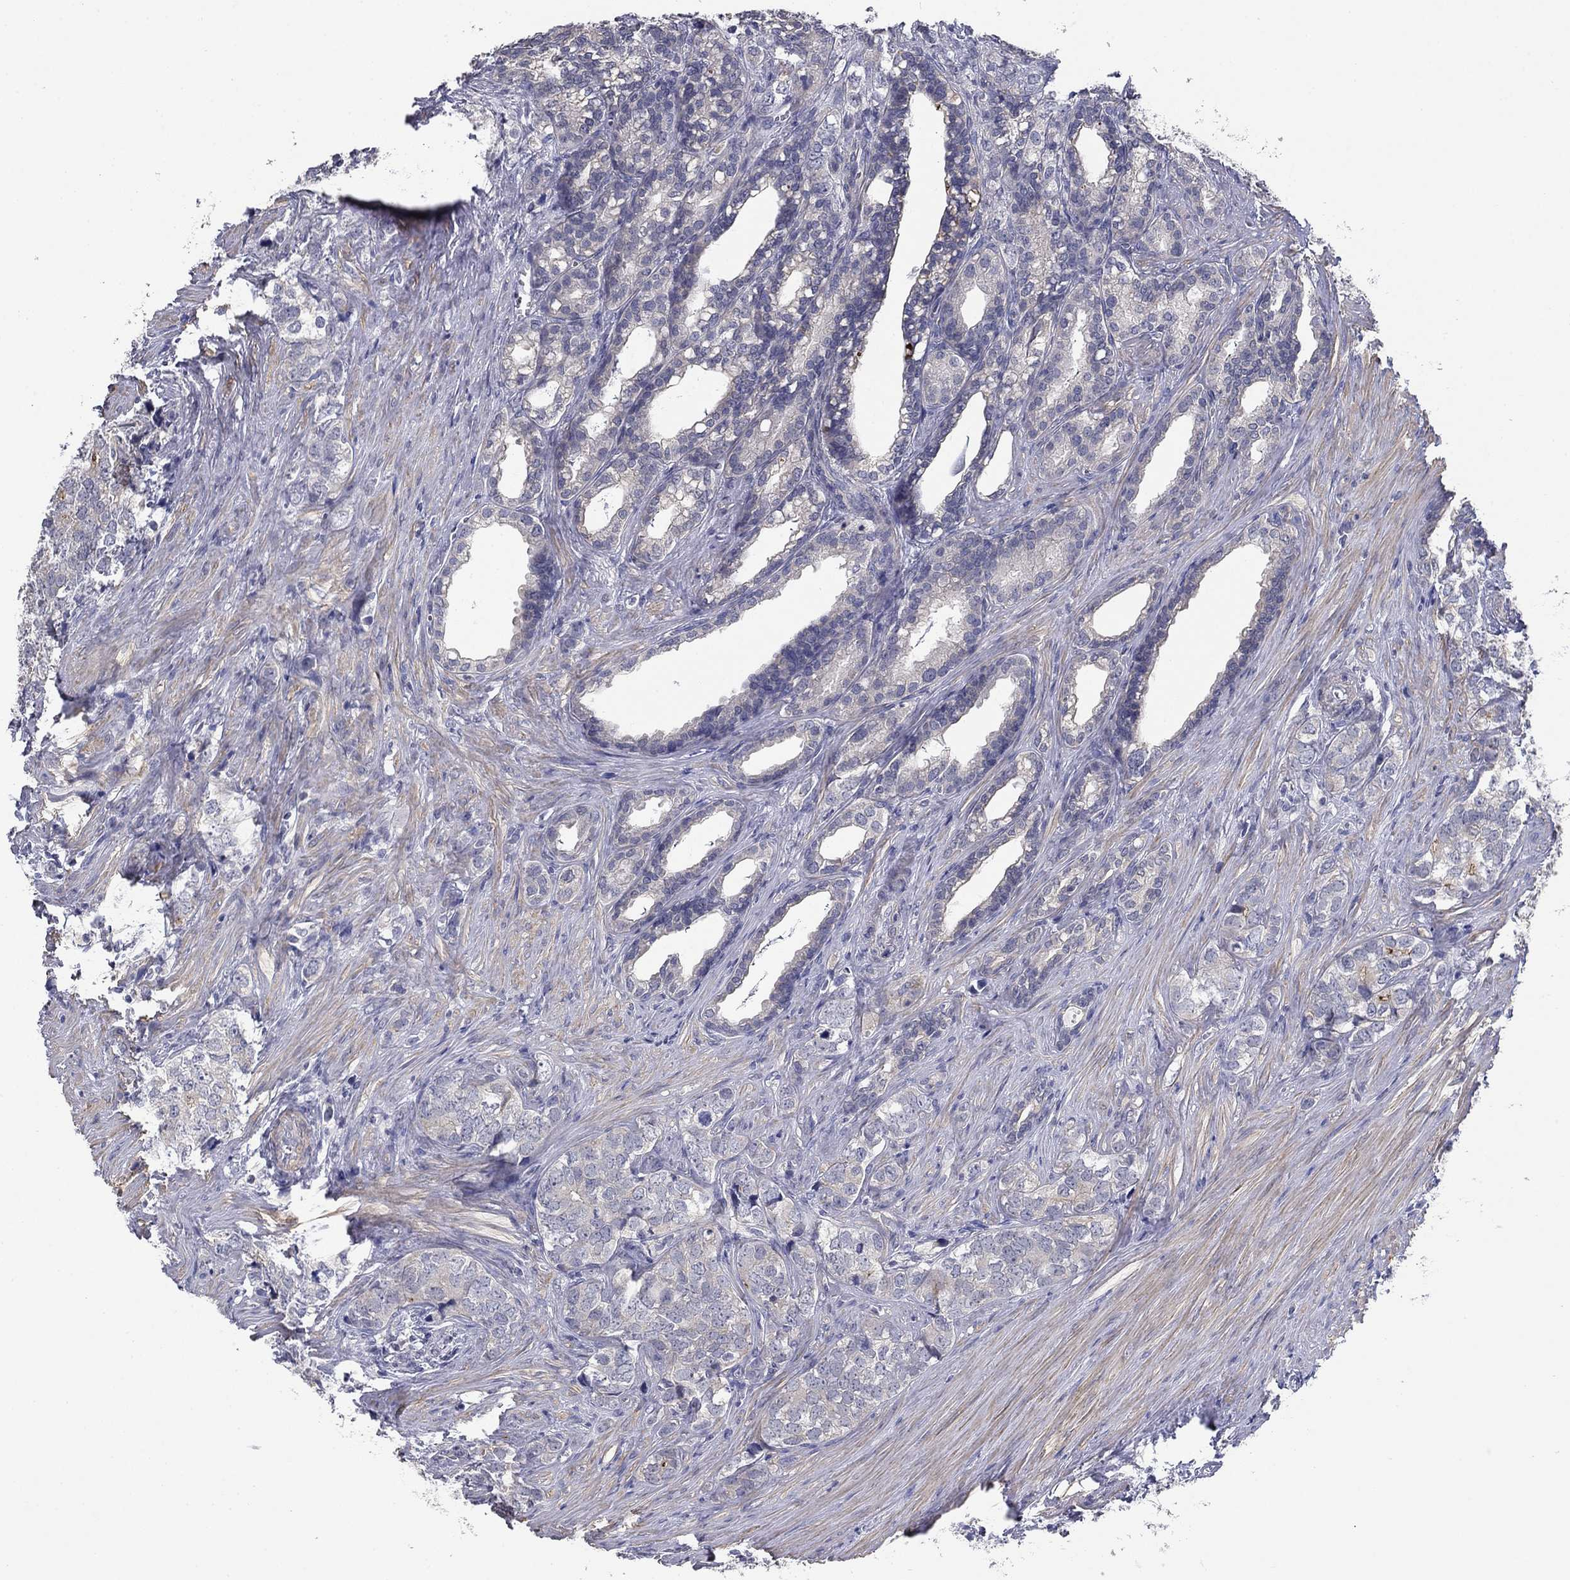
{"staining": {"intensity": "negative", "quantity": "none", "location": "none"}, "tissue": "prostate cancer", "cell_type": "Tumor cells", "image_type": "cancer", "snomed": [{"axis": "morphology", "description": "Adenocarcinoma, NOS"}, {"axis": "topography", "description": "Prostate and seminal vesicle, NOS"}], "caption": "This is an immunohistochemistry (IHC) photomicrograph of prostate adenocarcinoma. There is no expression in tumor cells.", "gene": "GRK7", "patient": {"sex": "male", "age": 63}}